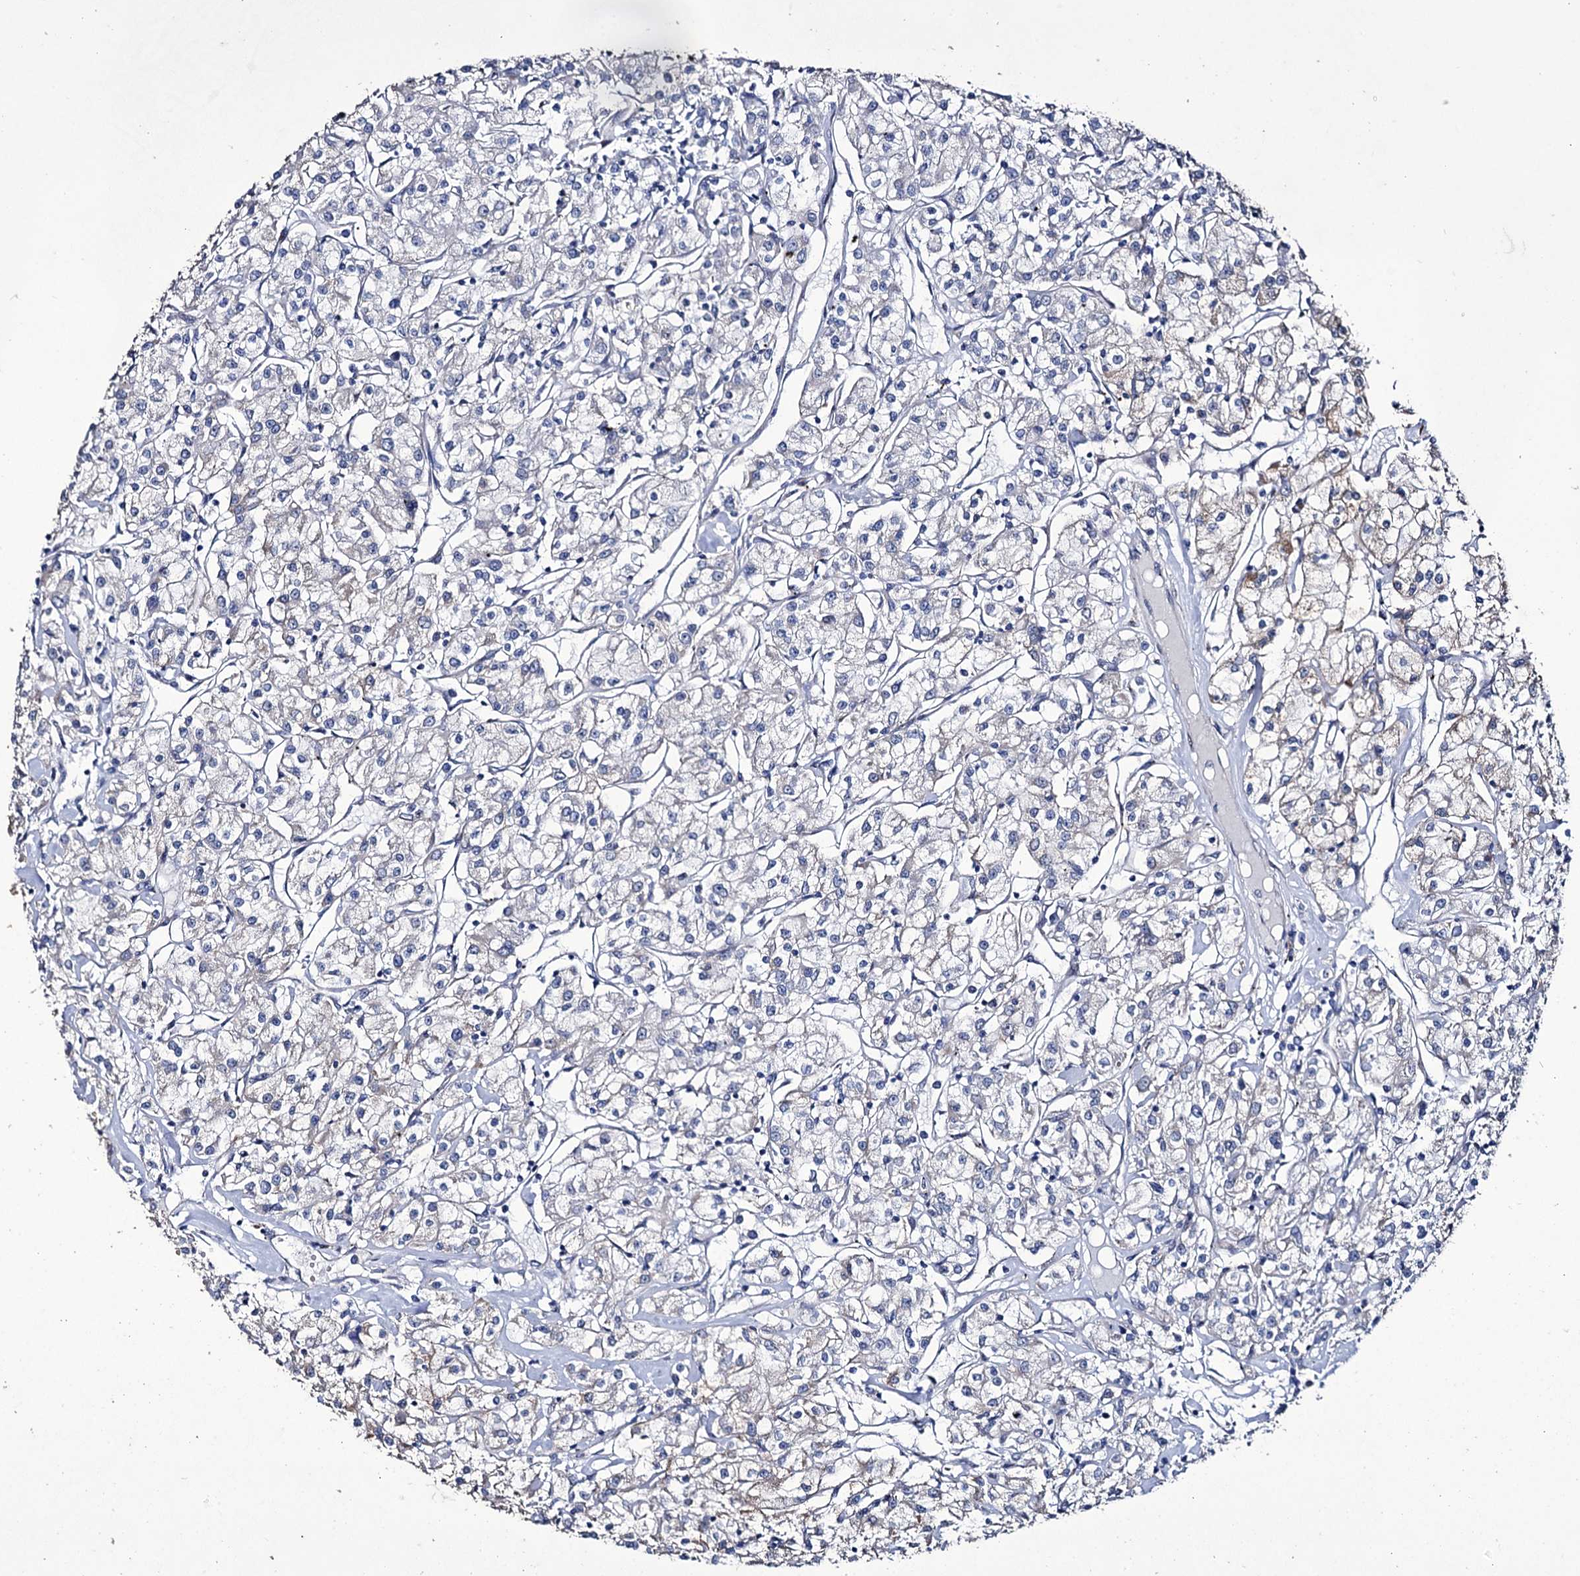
{"staining": {"intensity": "negative", "quantity": "none", "location": "none"}, "tissue": "renal cancer", "cell_type": "Tumor cells", "image_type": "cancer", "snomed": [{"axis": "morphology", "description": "Adenocarcinoma, NOS"}, {"axis": "topography", "description": "Kidney"}], "caption": "The histopathology image exhibits no significant staining in tumor cells of renal cancer (adenocarcinoma). The staining was performed using DAB to visualize the protein expression in brown, while the nuclei were stained in blue with hematoxylin (Magnification: 20x).", "gene": "TUBGCP5", "patient": {"sex": "female", "age": 59}}